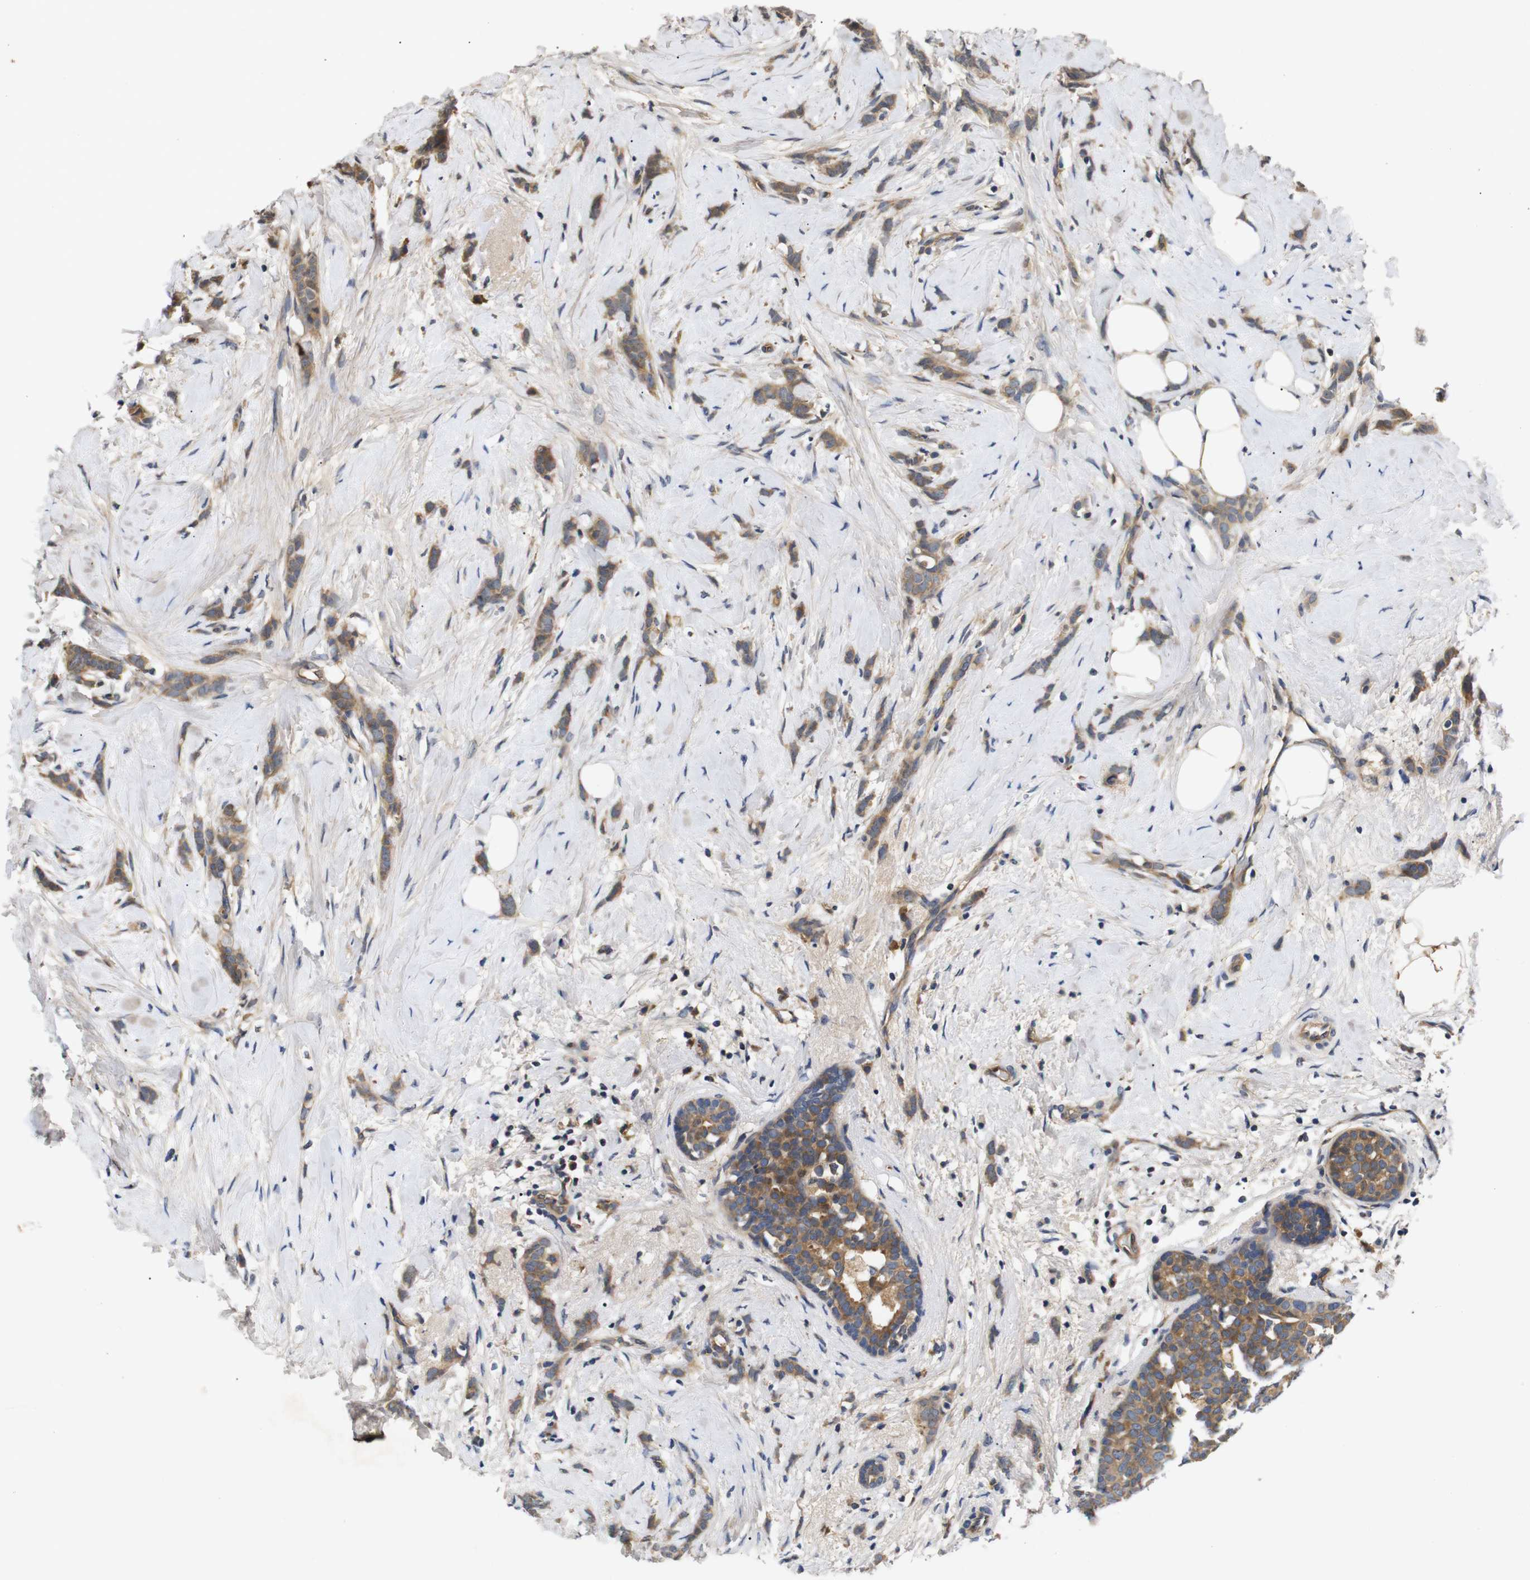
{"staining": {"intensity": "moderate", "quantity": ">75%", "location": "cytoplasmic/membranous"}, "tissue": "breast cancer", "cell_type": "Tumor cells", "image_type": "cancer", "snomed": [{"axis": "morphology", "description": "Lobular carcinoma, in situ"}, {"axis": "morphology", "description": "Lobular carcinoma"}, {"axis": "topography", "description": "Breast"}], "caption": "Brown immunohistochemical staining in human lobular carcinoma in situ (breast) reveals moderate cytoplasmic/membranous expression in approximately >75% of tumor cells.", "gene": "RIPK1", "patient": {"sex": "female", "age": 41}}